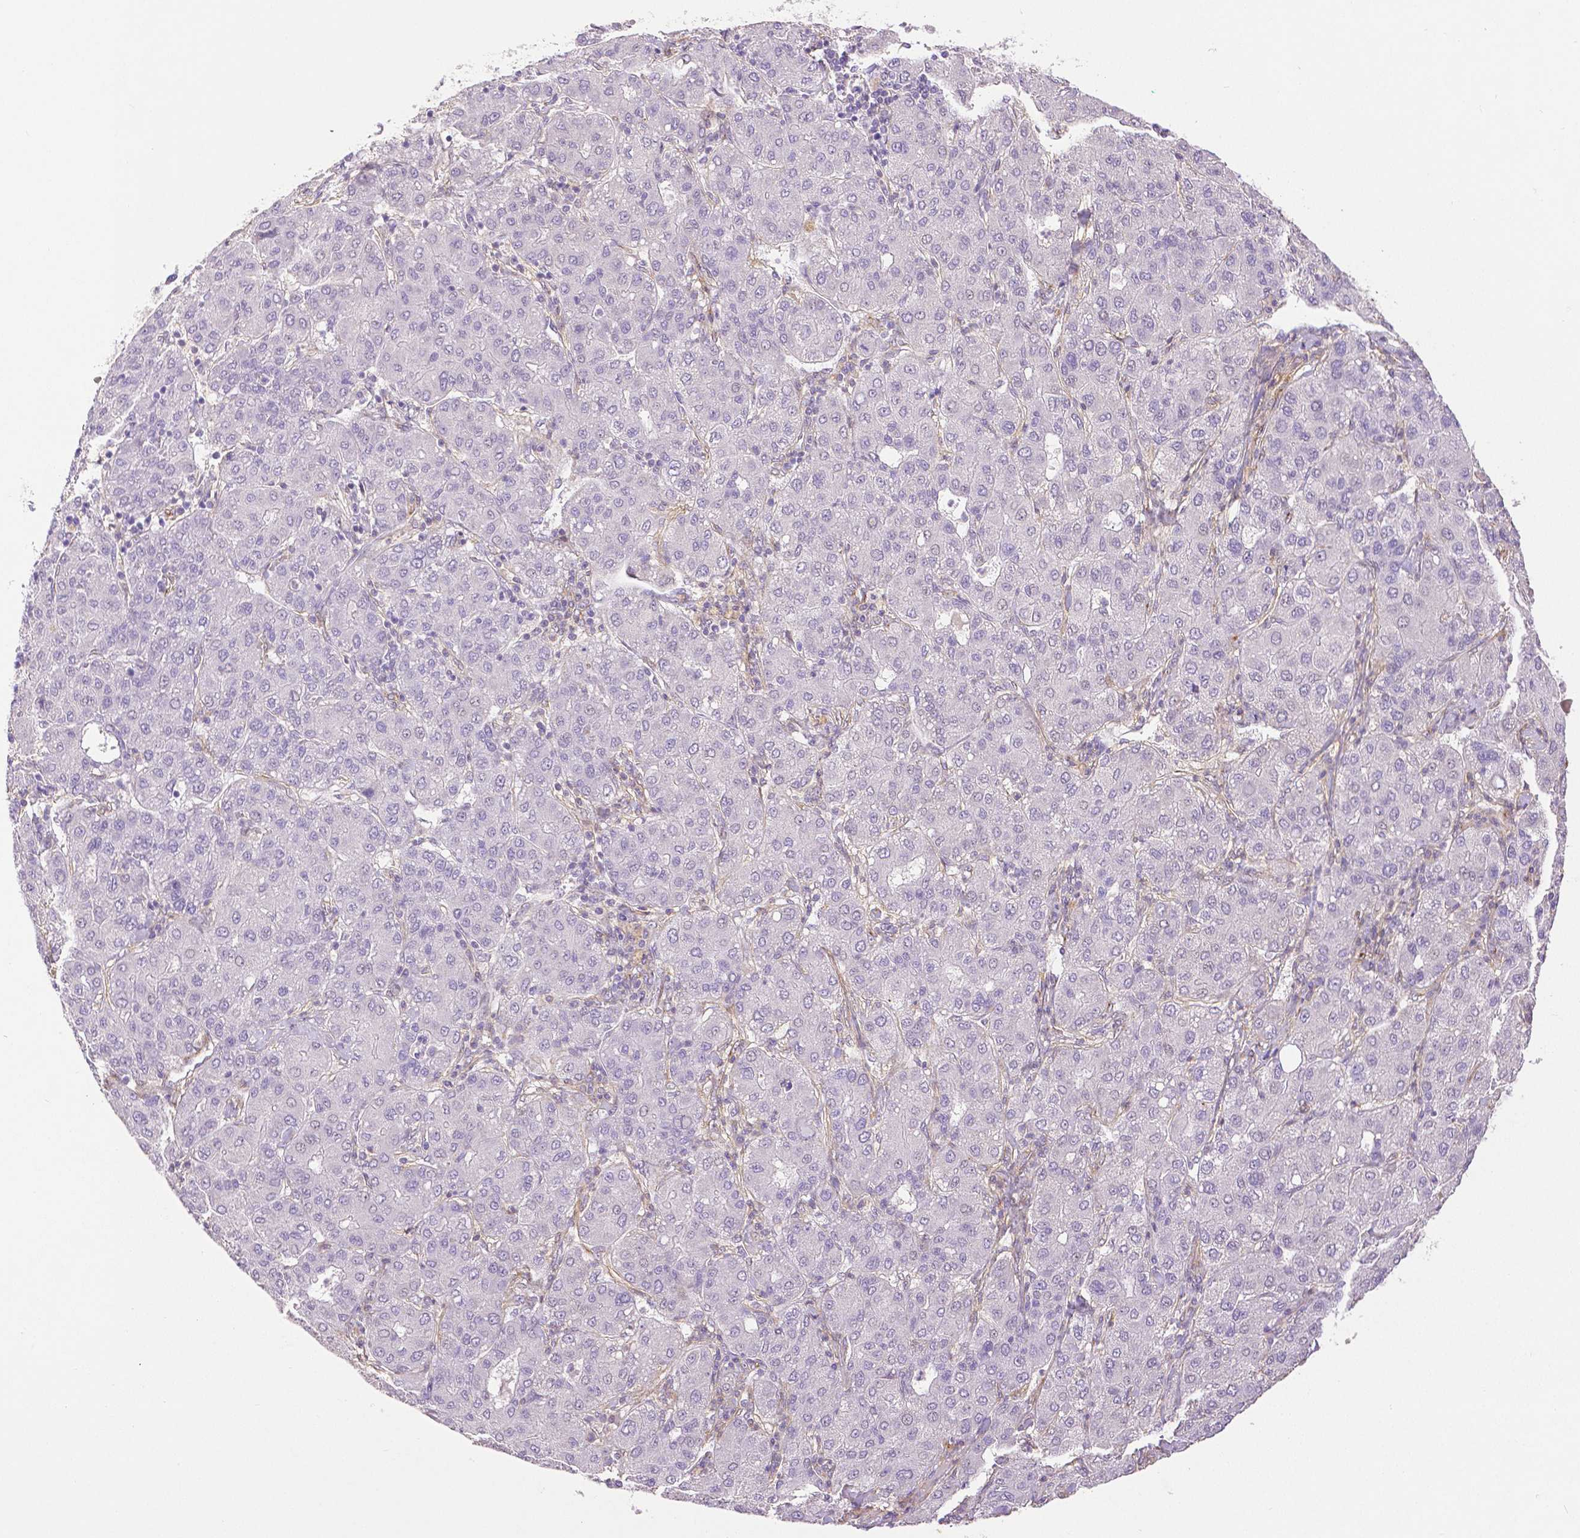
{"staining": {"intensity": "negative", "quantity": "none", "location": "none"}, "tissue": "liver cancer", "cell_type": "Tumor cells", "image_type": "cancer", "snomed": [{"axis": "morphology", "description": "Carcinoma, Hepatocellular, NOS"}, {"axis": "topography", "description": "Liver"}], "caption": "The photomicrograph demonstrates no significant expression in tumor cells of liver hepatocellular carcinoma.", "gene": "THY1", "patient": {"sex": "male", "age": 65}}